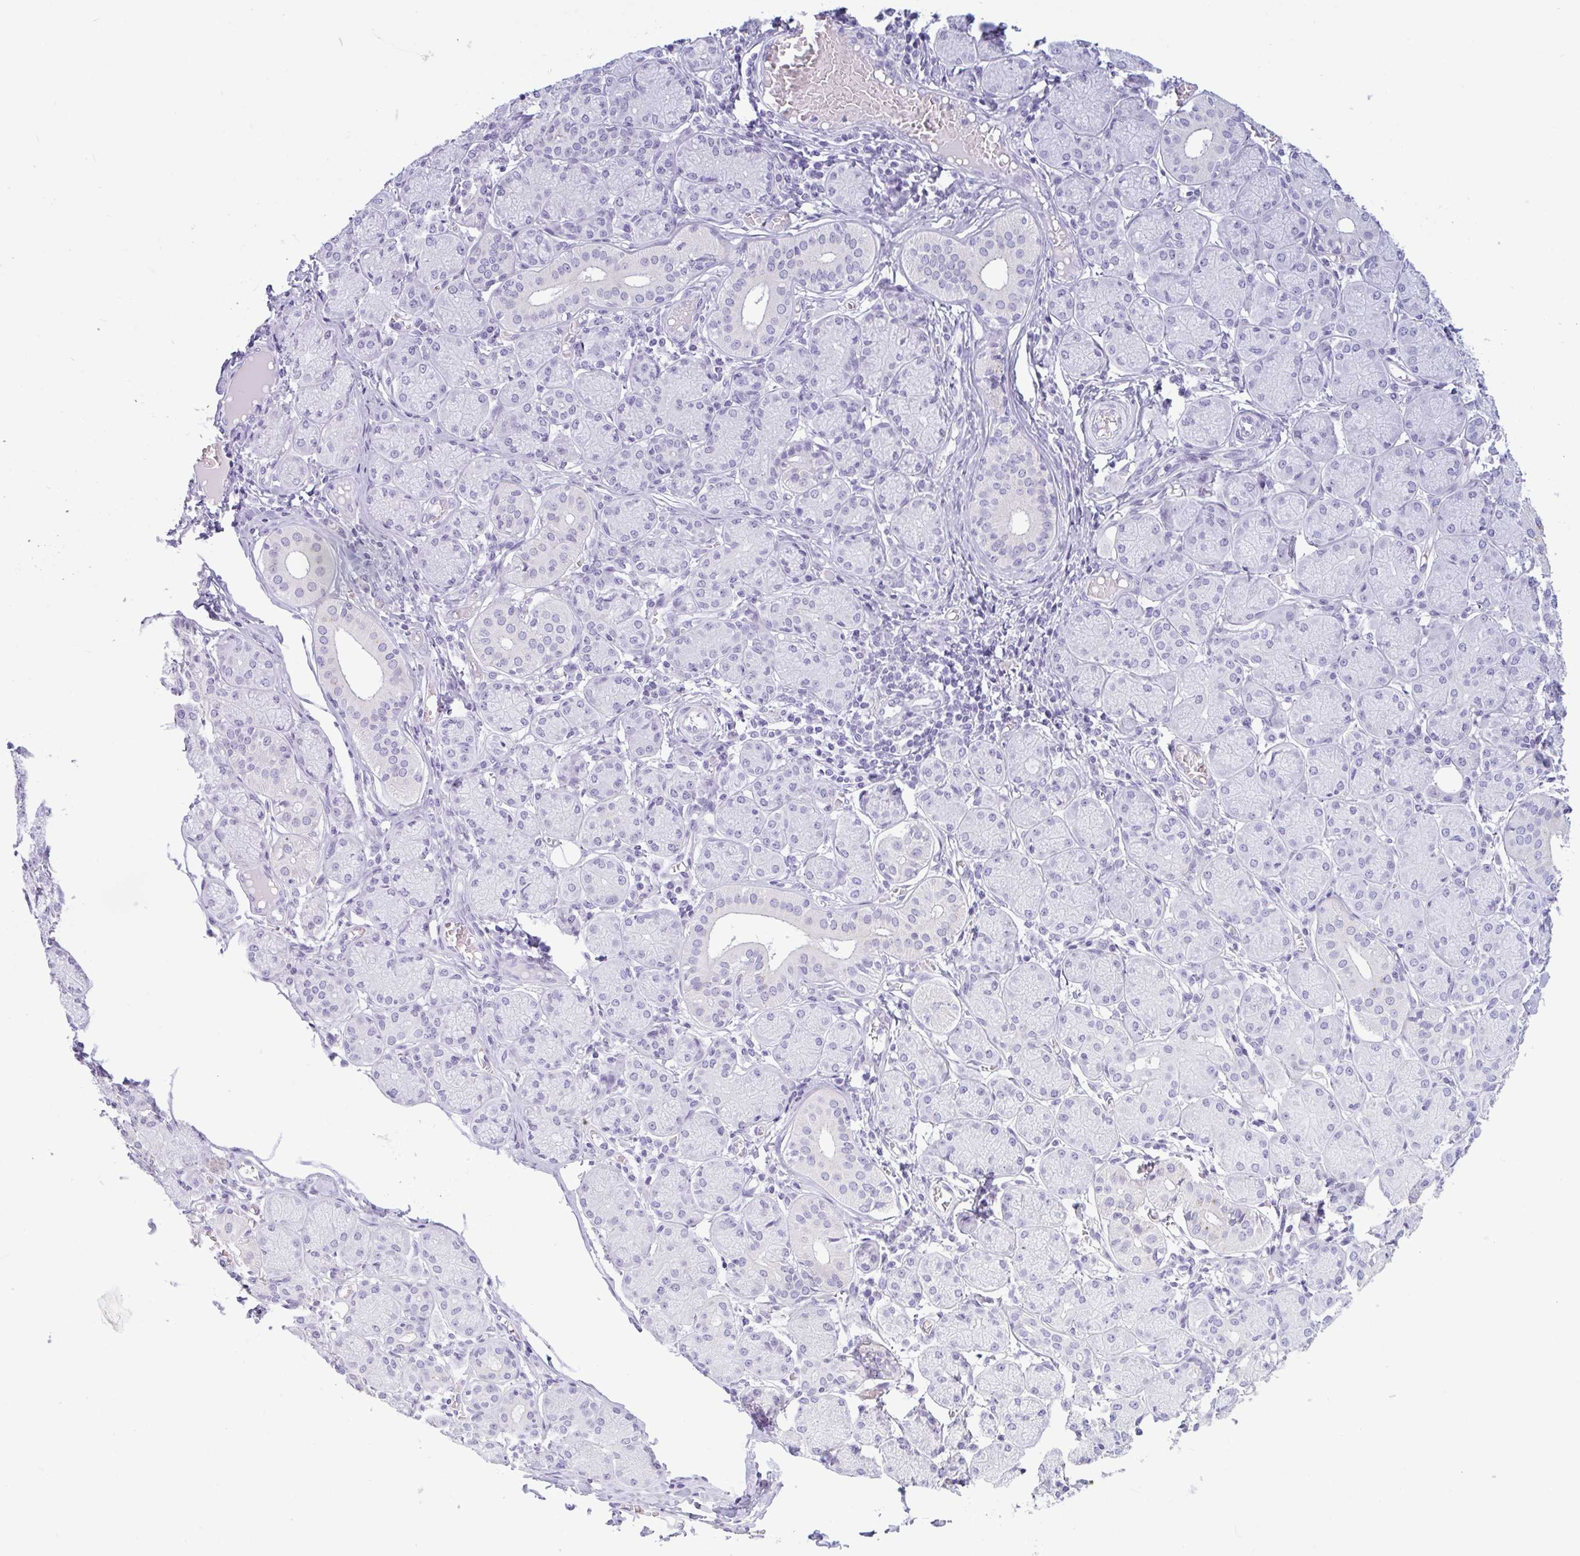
{"staining": {"intensity": "negative", "quantity": "none", "location": "none"}, "tissue": "salivary gland", "cell_type": "Glandular cells", "image_type": "normal", "snomed": [{"axis": "morphology", "description": "Normal tissue, NOS"}, {"axis": "topography", "description": "Salivary gland"}], "caption": "A high-resolution image shows IHC staining of unremarkable salivary gland, which exhibits no significant staining in glandular cells. (DAB immunohistochemistry (IHC) with hematoxylin counter stain).", "gene": "CTSE", "patient": {"sex": "female", "age": 24}}